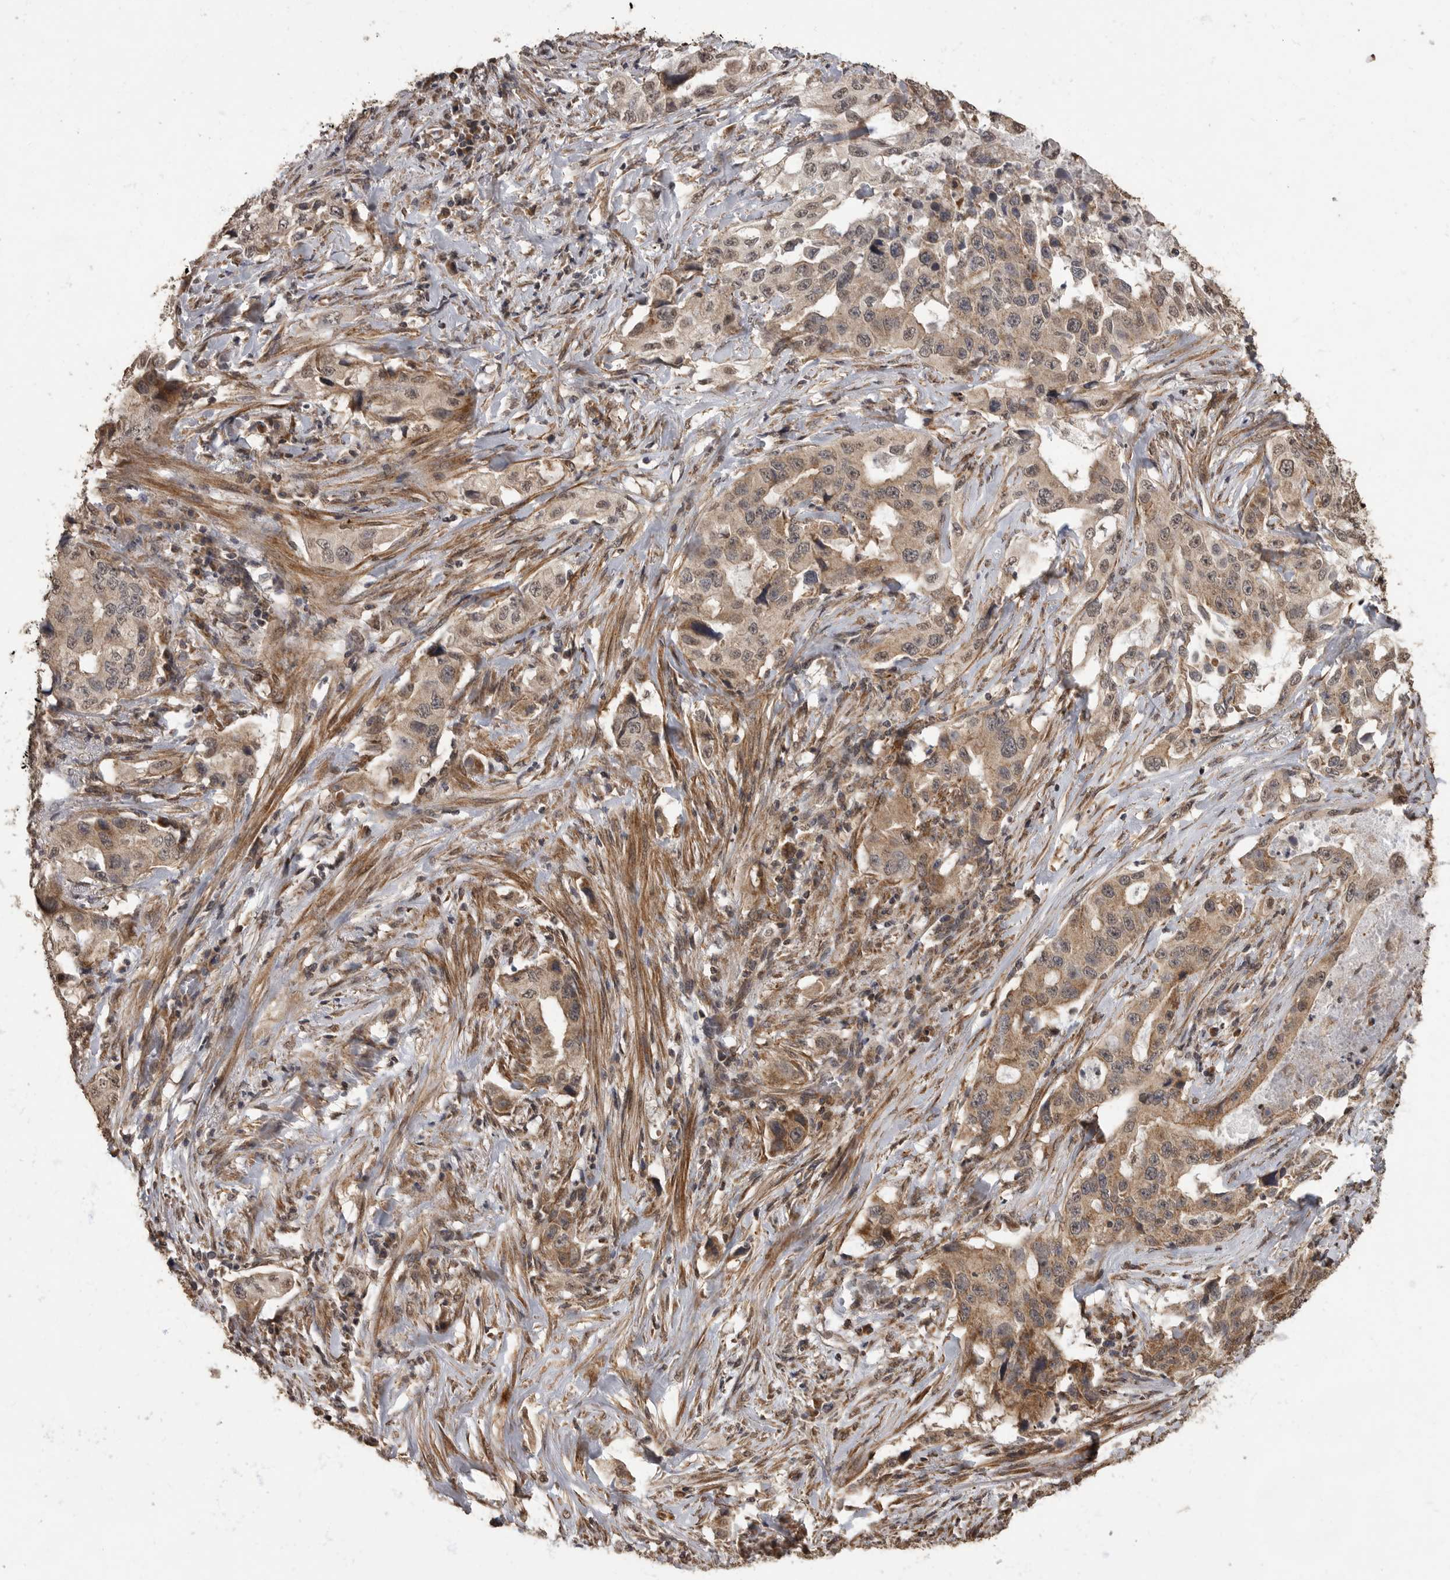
{"staining": {"intensity": "moderate", "quantity": ">75%", "location": "cytoplasmic/membranous,nuclear"}, "tissue": "lung cancer", "cell_type": "Tumor cells", "image_type": "cancer", "snomed": [{"axis": "morphology", "description": "Adenocarcinoma, NOS"}, {"axis": "topography", "description": "Lung"}], "caption": "Immunohistochemistry histopathology image of adenocarcinoma (lung) stained for a protein (brown), which exhibits medium levels of moderate cytoplasmic/membranous and nuclear staining in about >75% of tumor cells.", "gene": "MAFG", "patient": {"sex": "female", "age": 51}}